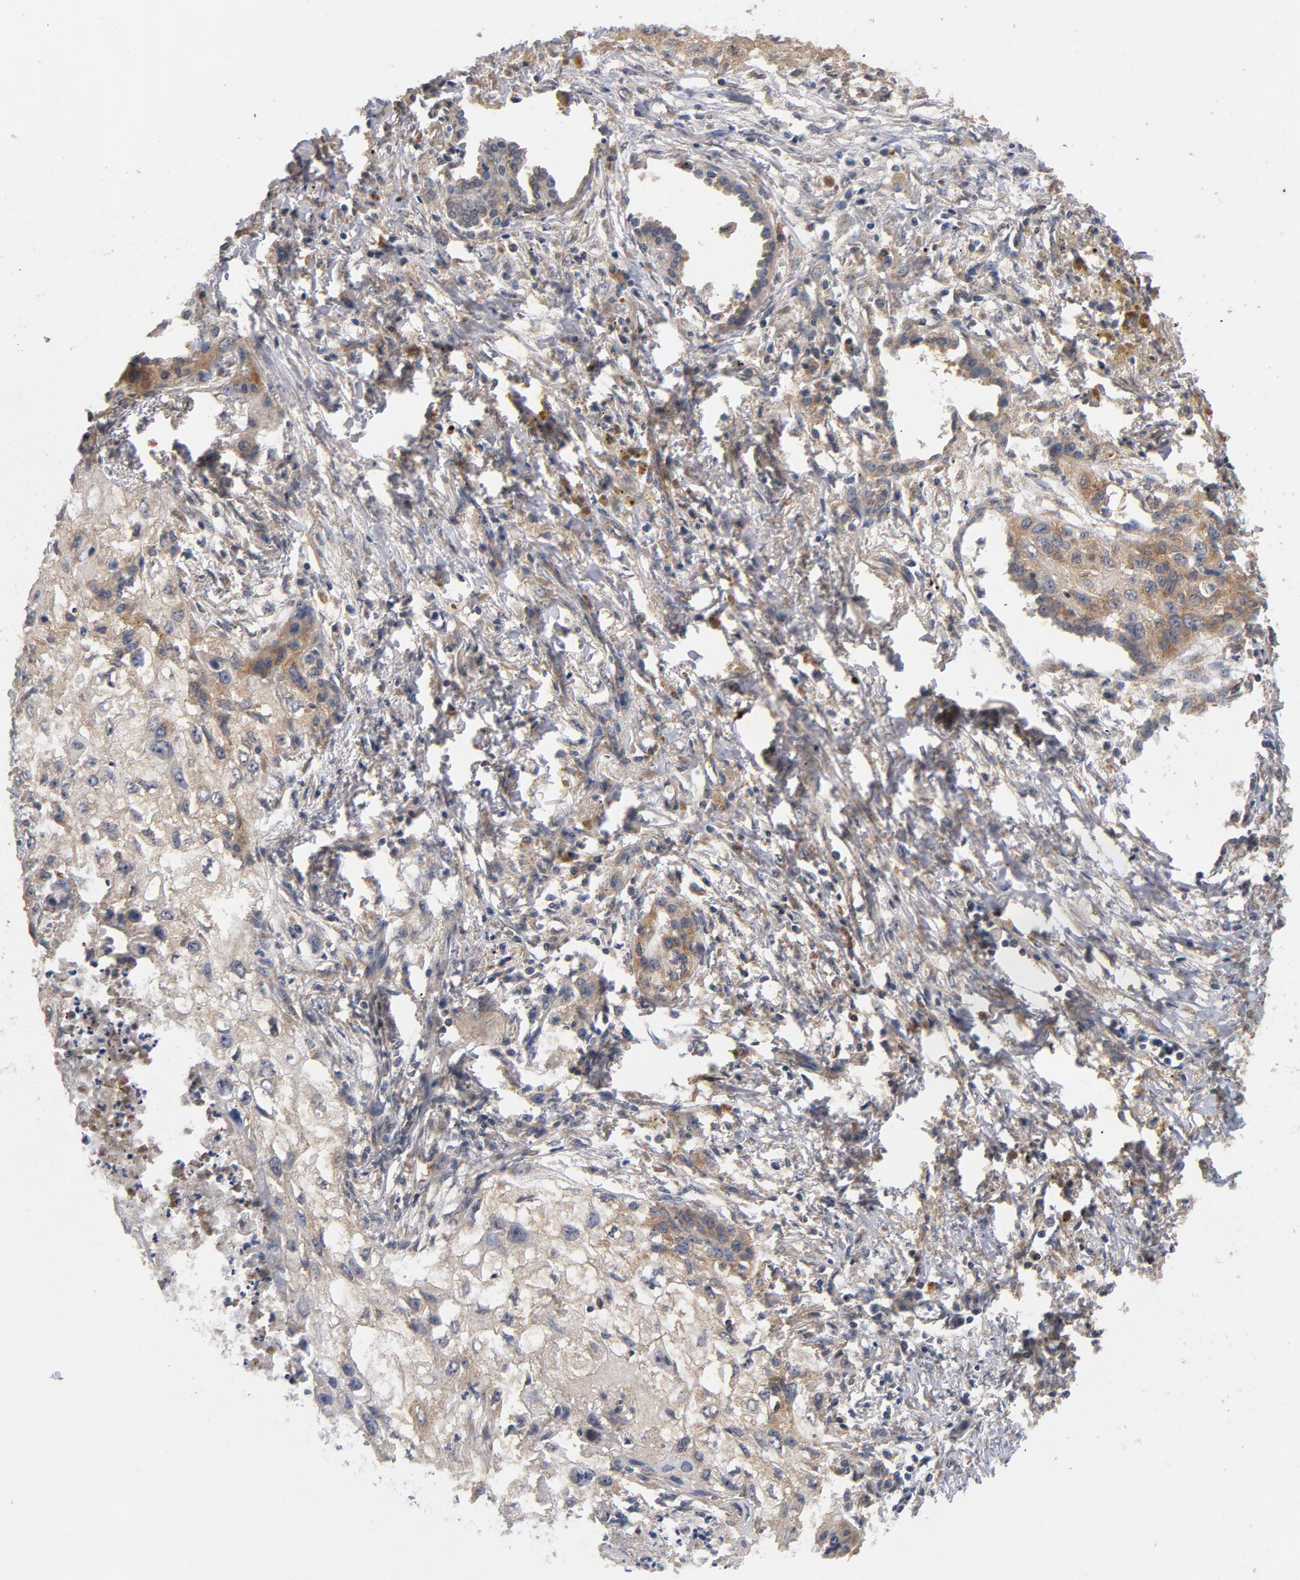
{"staining": {"intensity": "weak", "quantity": ">75%", "location": "cytoplasmic/membranous"}, "tissue": "lung cancer", "cell_type": "Tumor cells", "image_type": "cancer", "snomed": [{"axis": "morphology", "description": "Adenocarcinoma, NOS"}, {"axis": "topography", "description": "Lung"}], "caption": "Lung cancer stained with a protein marker shows weak staining in tumor cells.", "gene": "DDX6", "patient": {"sex": "female", "age": 51}}